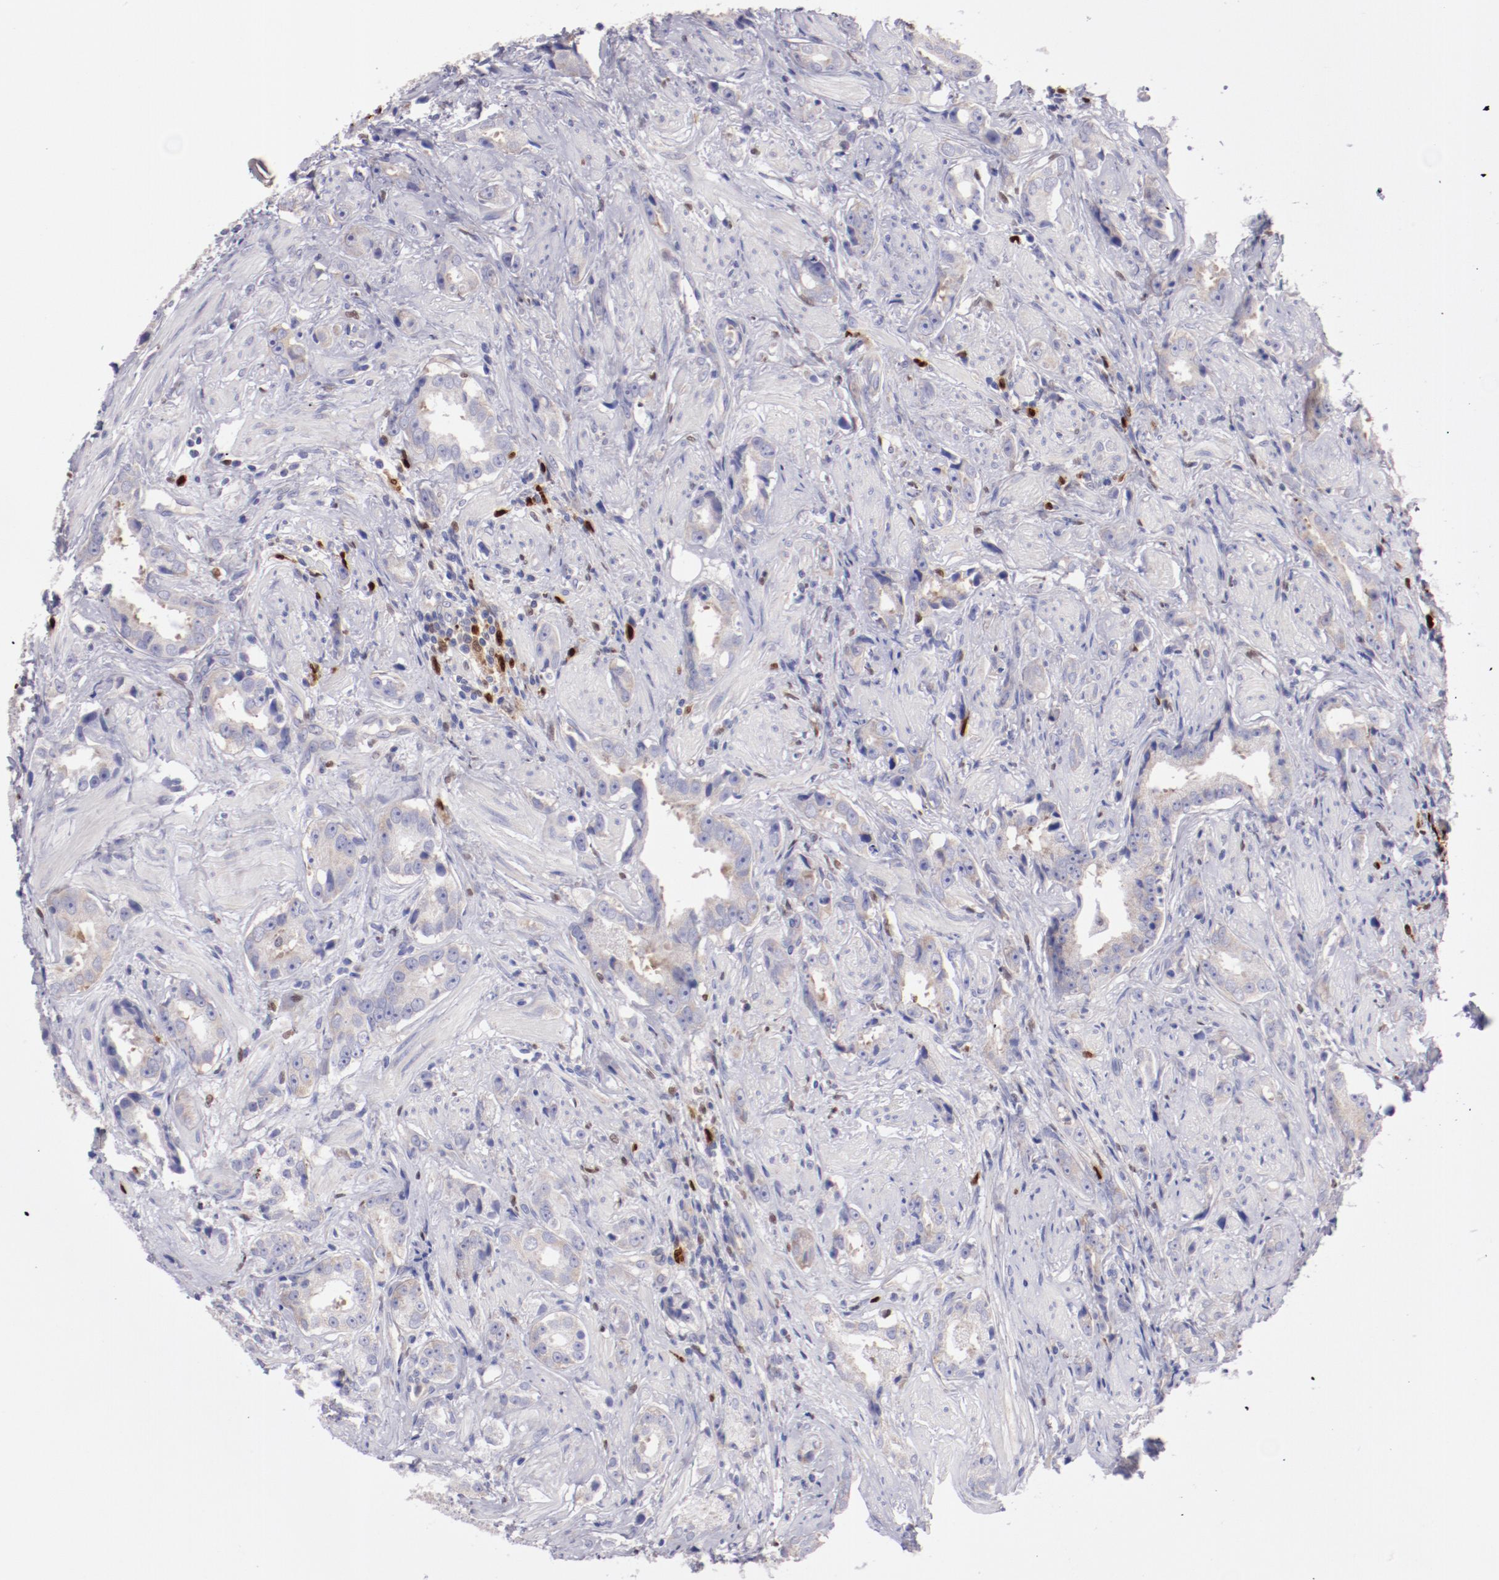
{"staining": {"intensity": "weak", "quantity": ">75%", "location": "cytoplasmic/membranous"}, "tissue": "prostate cancer", "cell_type": "Tumor cells", "image_type": "cancer", "snomed": [{"axis": "morphology", "description": "Adenocarcinoma, Medium grade"}, {"axis": "topography", "description": "Prostate"}], "caption": "DAB immunohistochemical staining of human prostate cancer exhibits weak cytoplasmic/membranous protein expression in about >75% of tumor cells. (Brightfield microscopy of DAB IHC at high magnification).", "gene": "IRF8", "patient": {"sex": "male", "age": 53}}